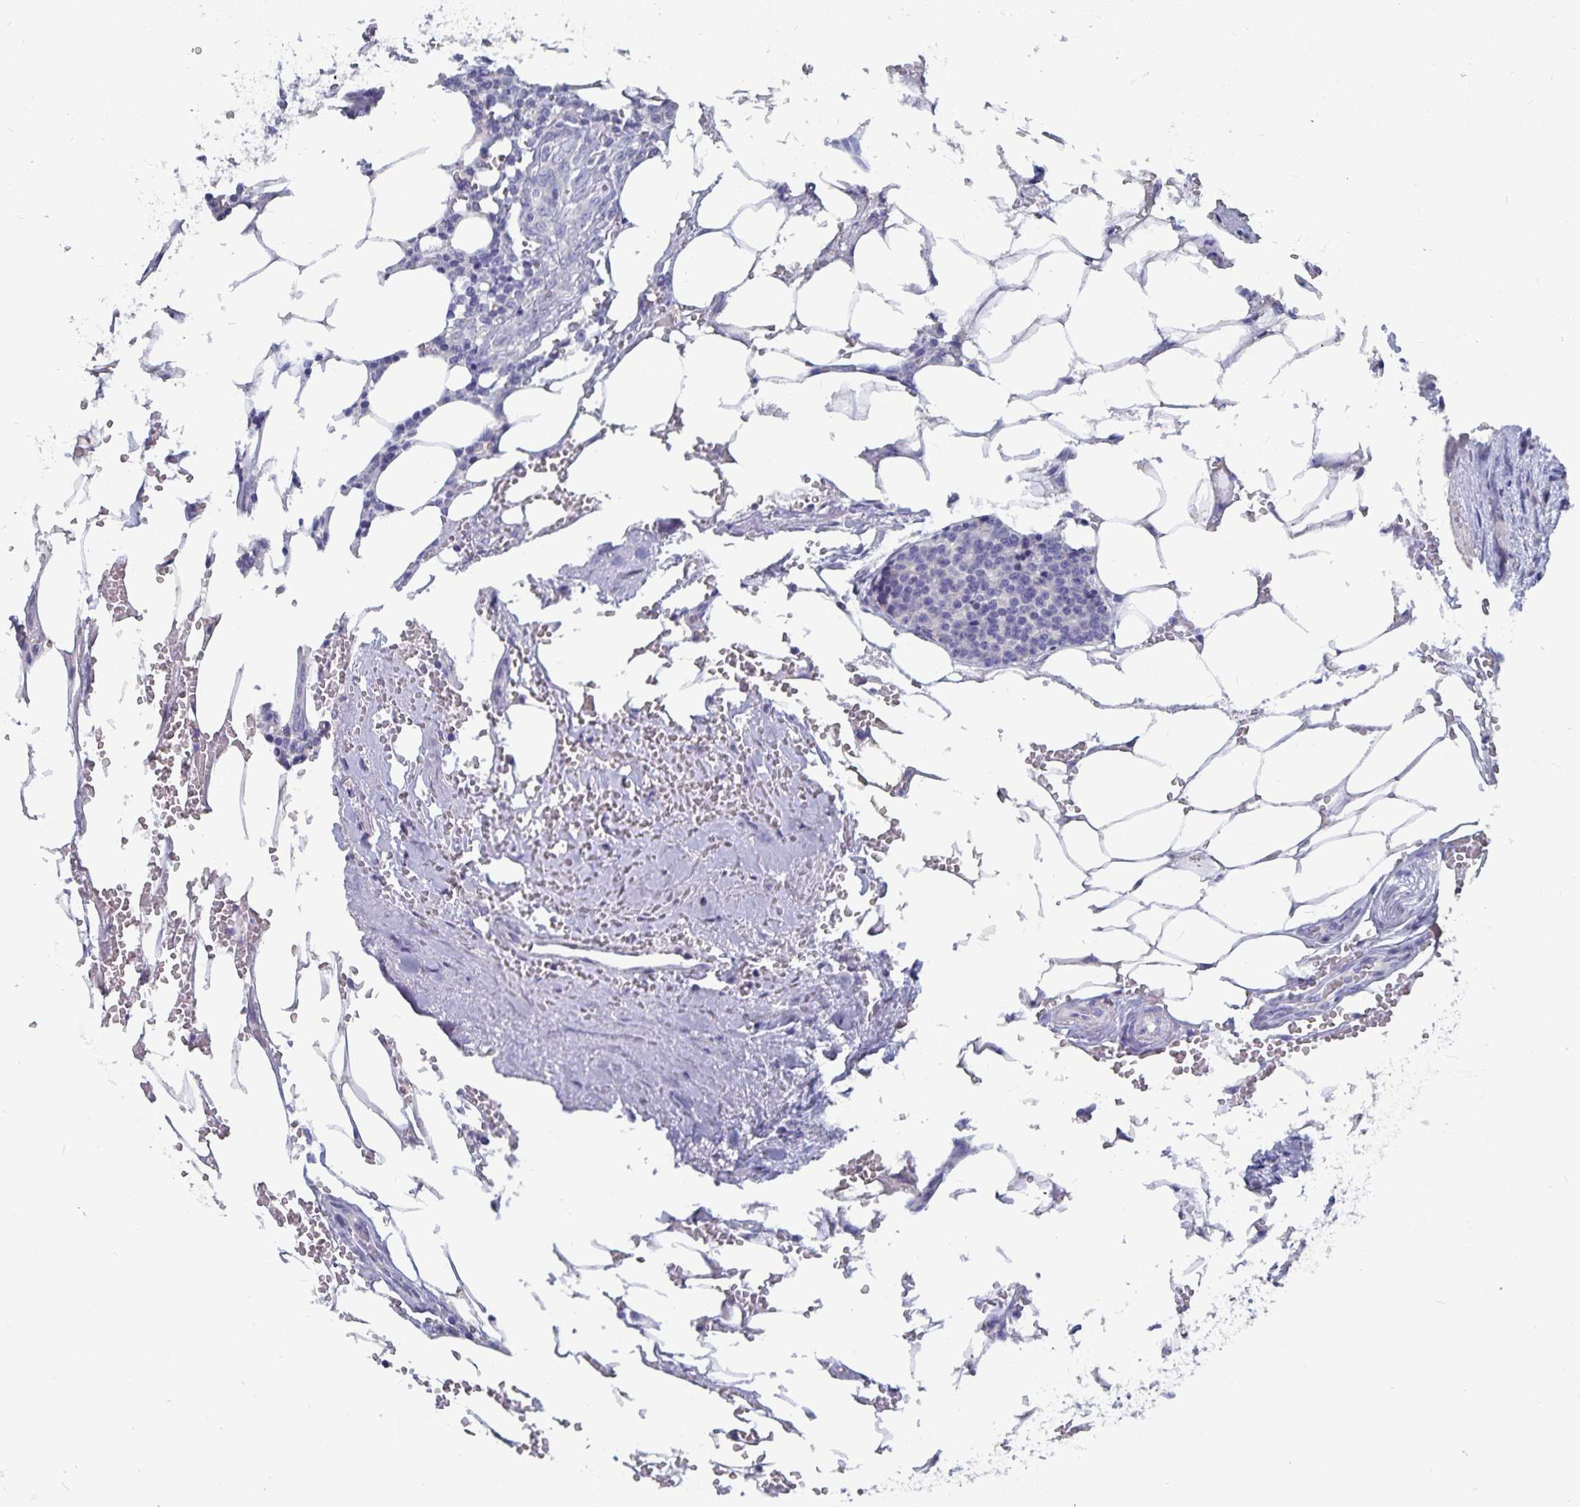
{"staining": {"intensity": "negative", "quantity": "none", "location": "none"}, "tissue": "carcinoid", "cell_type": "Tumor cells", "image_type": "cancer", "snomed": [{"axis": "morphology", "description": "Carcinoid, malignant, NOS"}, {"axis": "topography", "description": "Small intestine"}], "caption": "Immunohistochemistry photomicrograph of human carcinoid stained for a protein (brown), which shows no expression in tumor cells.", "gene": "CFAP69", "patient": {"sex": "female", "age": 73}}